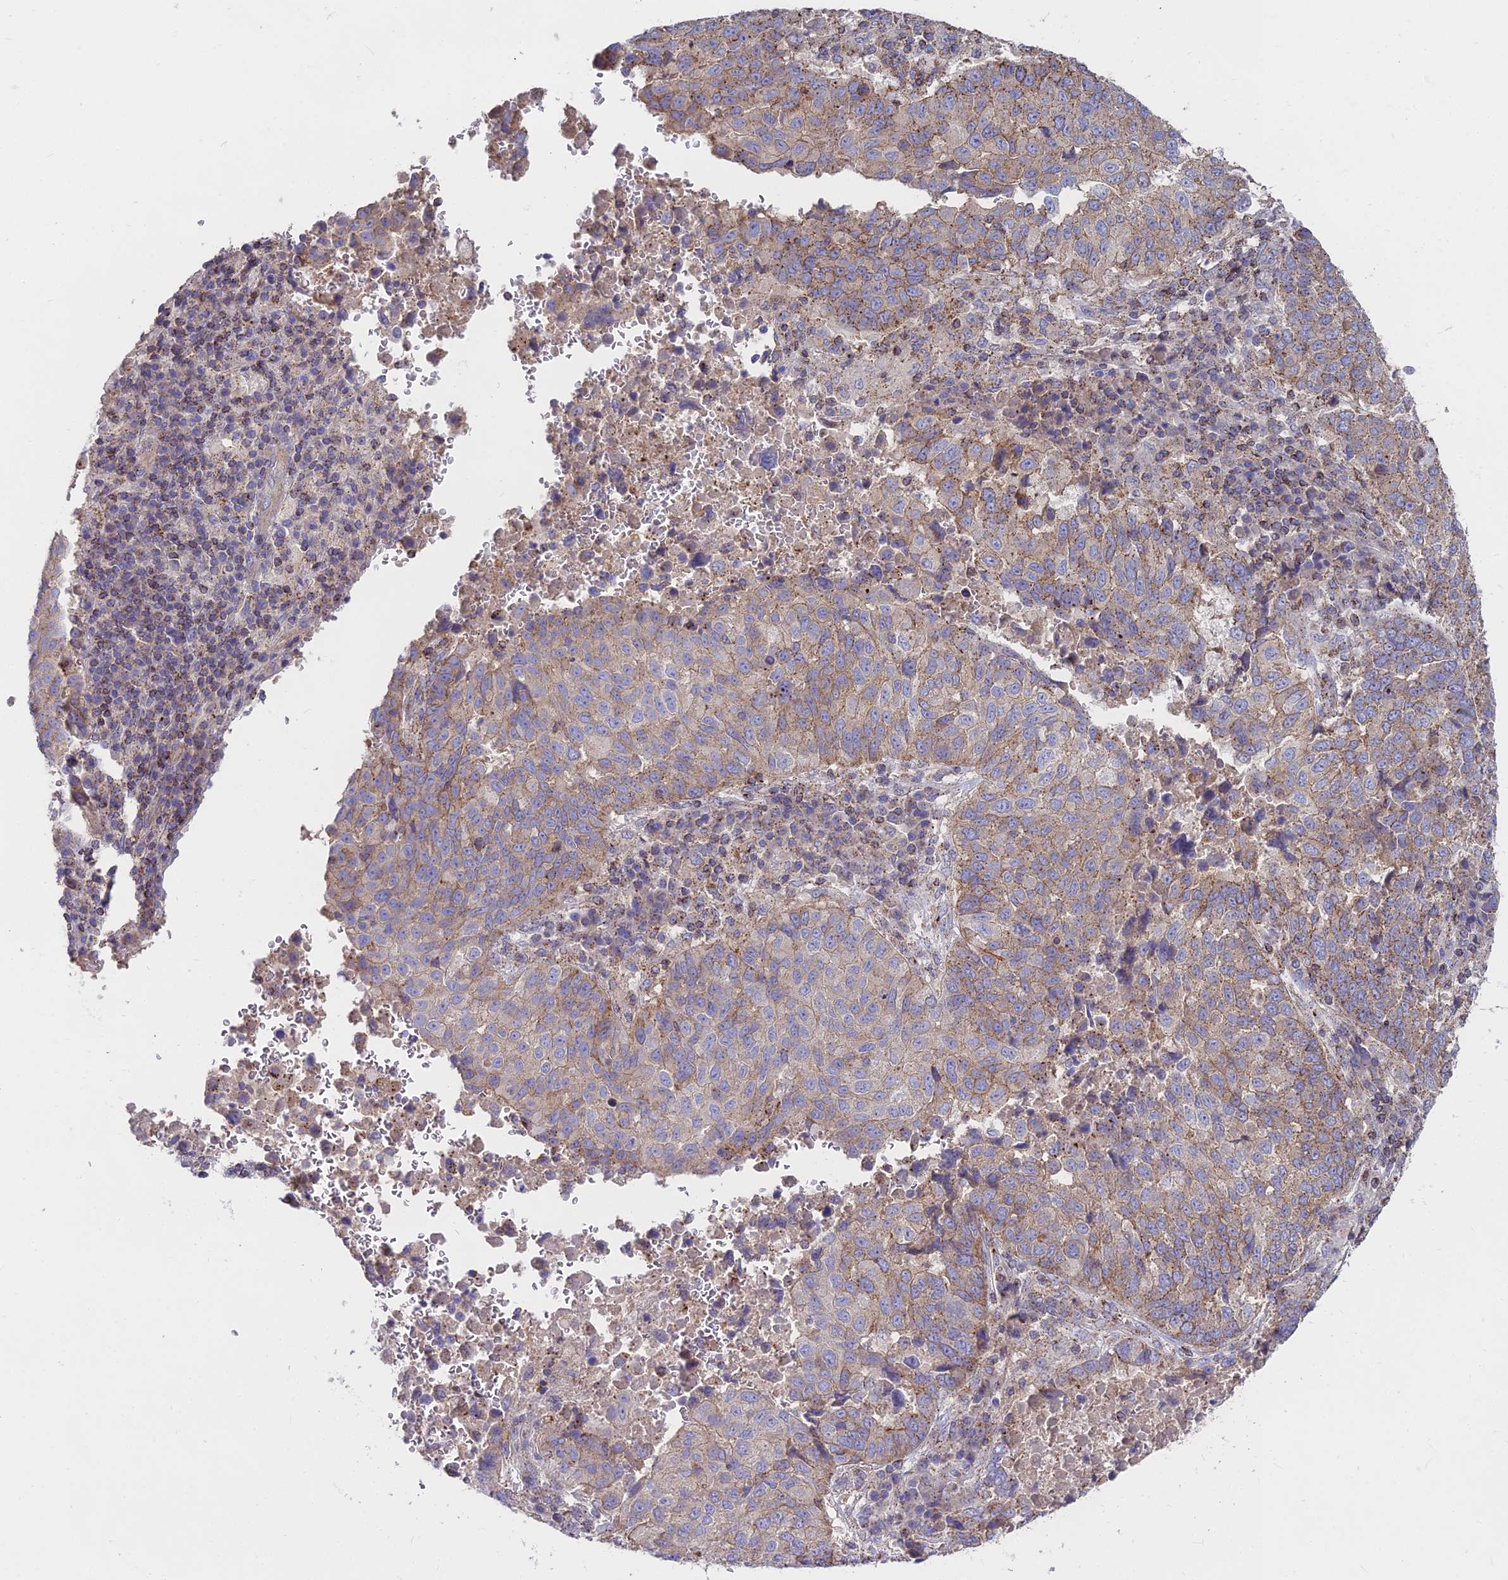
{"staining": {"intensity": "weak", "quantity": "25%-75%", "location": "cytoplasmic/membranous"}, "tissue": "lung cancer", "cell_type": "Tumor cells", "image_type": "cancer", "snomed": [{"axis": "morphology", "description": "Squamous cell carcinoma, NOS"}, {"axis": "topography", "description": "Lung"}], "caption": "Protein staining of lung cancer (squamous cell carcinoma) tissue displays weak cytoplasmic/membranous positivity in approximately 25%-75% of tumor cells. The staining was performed using DAB to visualize the protein expression in brown, while the nuclei were stained in blue with hematoxylin (Magnification: 20x).", "gene": "FRMPD1", "patient": {"sex": "male", "age": 73}}